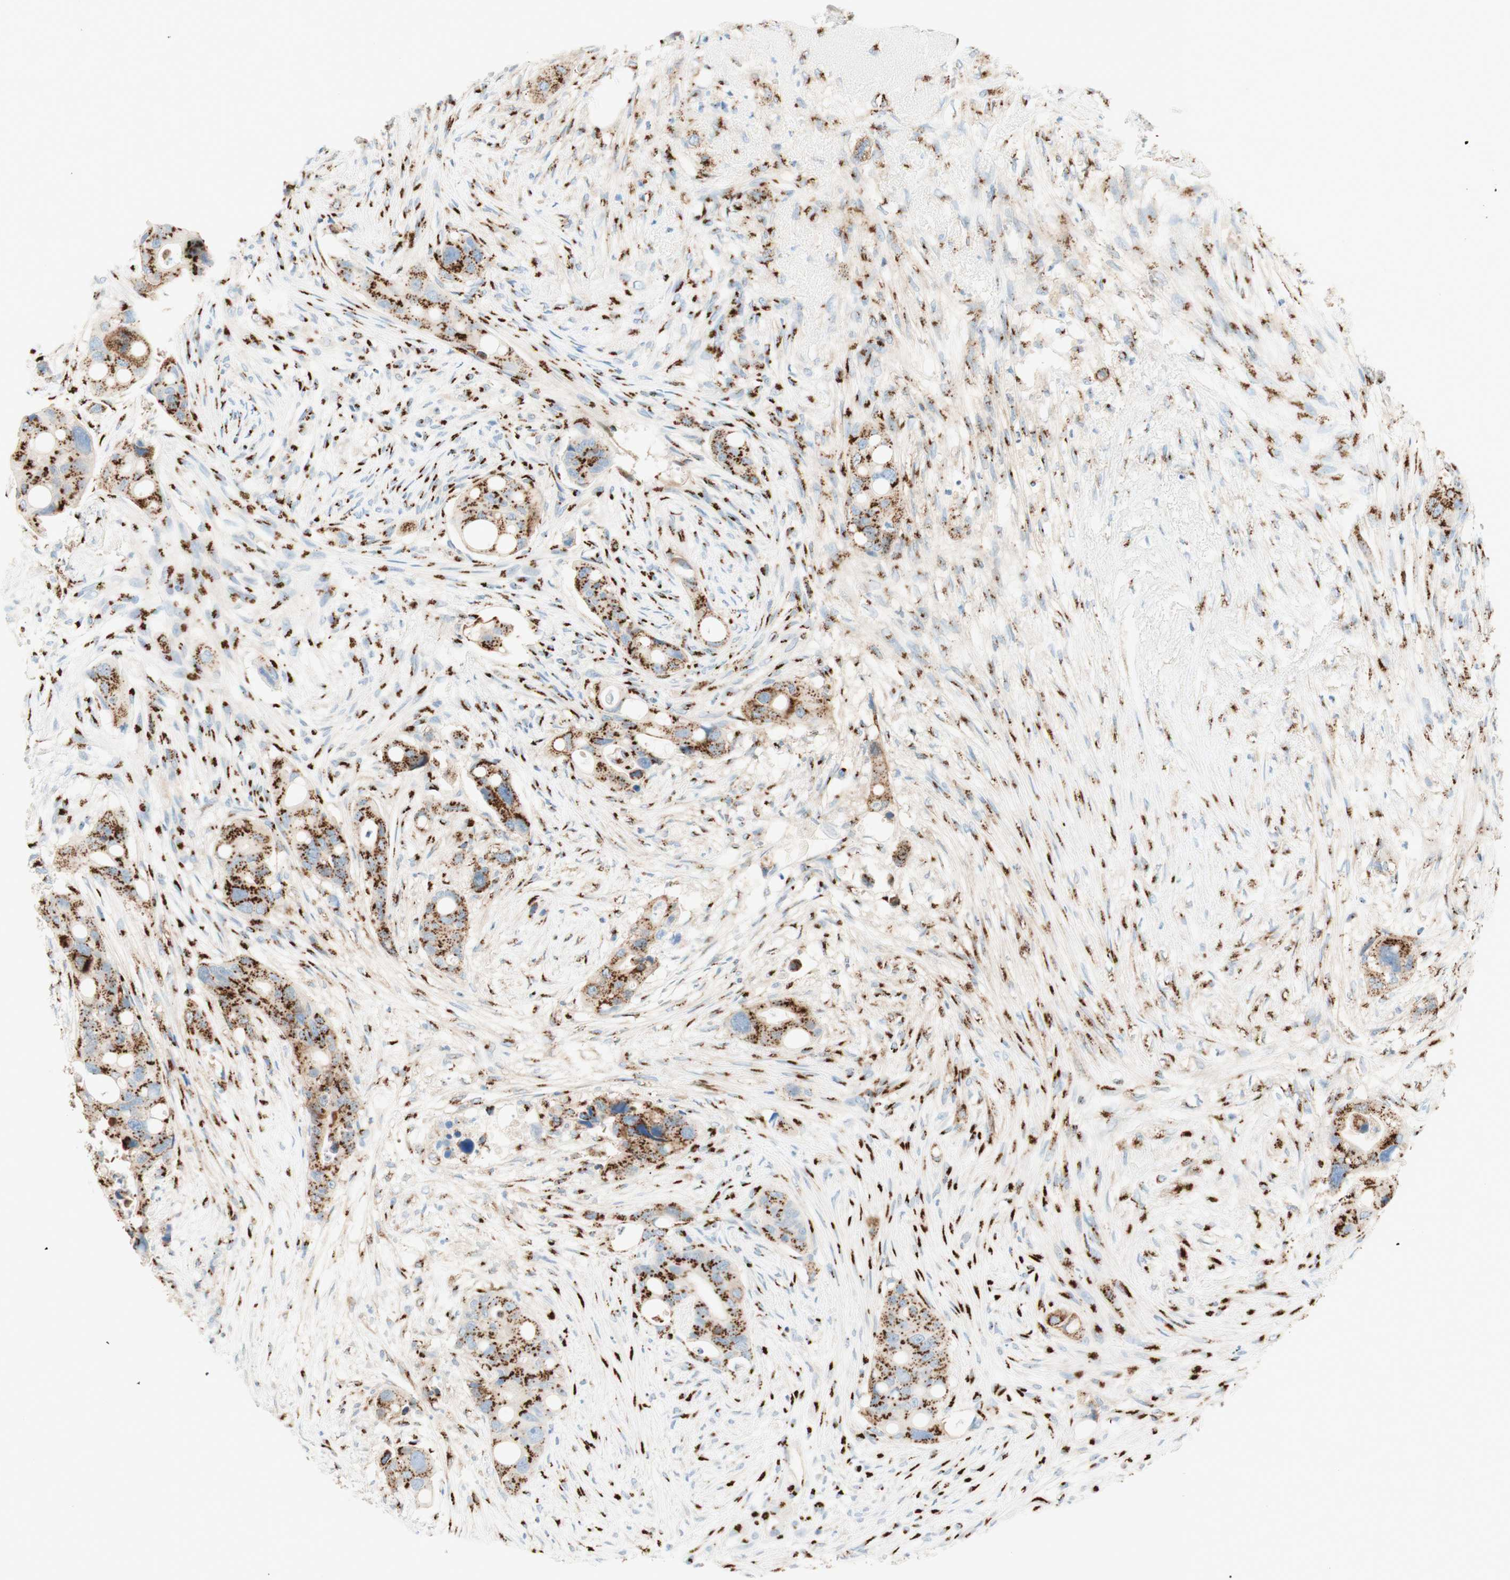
{"staining": {"intensity": "strong", "quantity": ">75%", "location": "cytoplasmic/membranous"}, "tissue": "colorectal cancer", "cell_type": "Tumor cells", "image_type": "cancer", "snomed": [{"axis": "morphology", "description": "Adenocarcinoma, NOS"}, {"axis": "topography", "description": "Colon"}], "caption": "Immunohistochemical staining of human colorectal adenocarcinoma reveals strong cytoplasmic/membranous protein positivity in approximately >75% of tumor cells. (IHC, brightfield microscopy, high magnification).", "gene": "GOLGB1", "patient": {"sex": "female", "age": 57}}